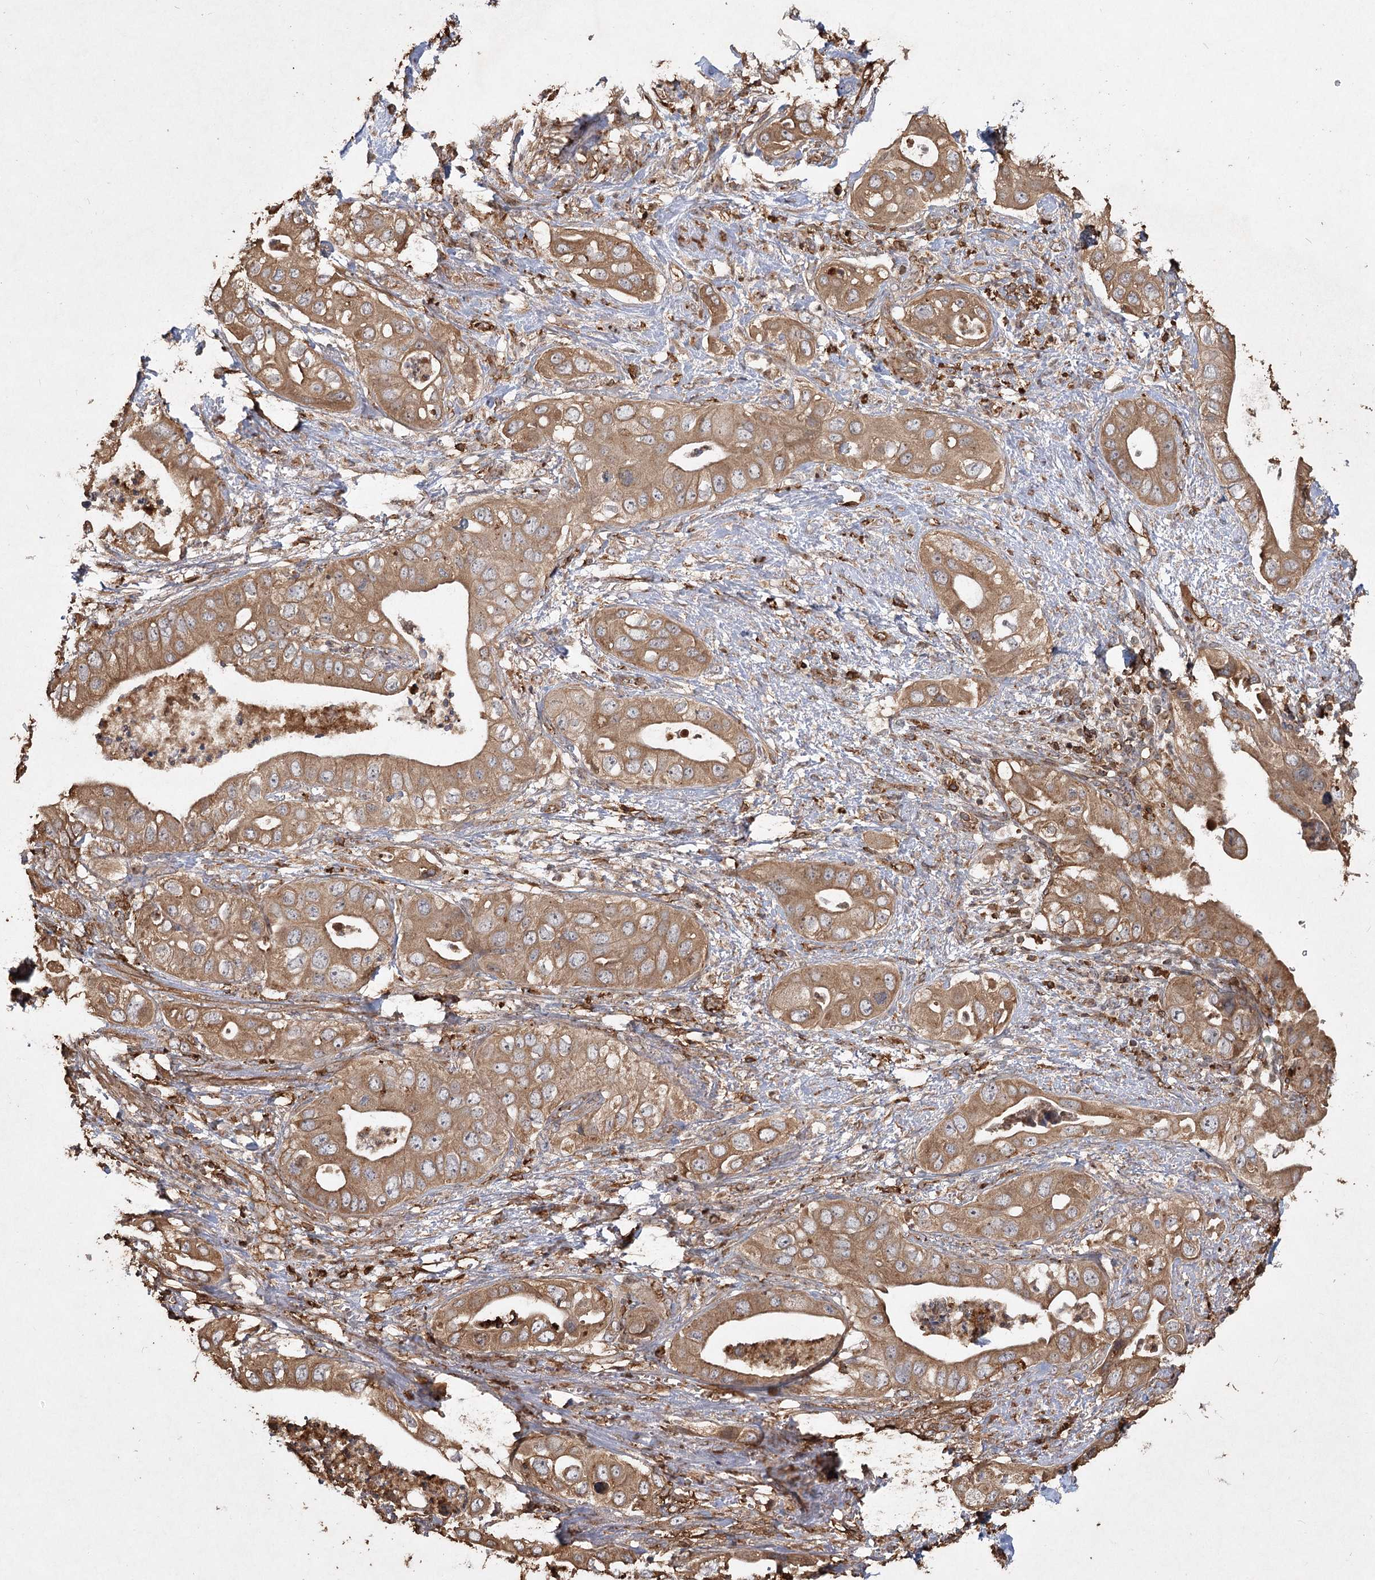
{"staining": {"intensity": "moderate", "quantity": ">75%", "location": "cytoplasmic/membranous"}, "tissue": "pancreatic cancer", "cell_type": "Tumor cells", "image_type": "cancer", "snomed": [{"axis": "morphology", "description": "Adenocarcinoma, NOS"}, {"axis": "topography", "description": "Pancreas"}], "caption": "A medium amount of moderate cytoplasmic/membranous expression is identified in approximately >75% of tumor cells in pancreatic cancer (adenocarcinoma) tissue. Using DAB (brown) and hematoxylin (blue) stains, captured at high magnification using brightfield microscopy.", "gene": "PIK3C2A", "patient": {"sex": "female", "age": 78}}